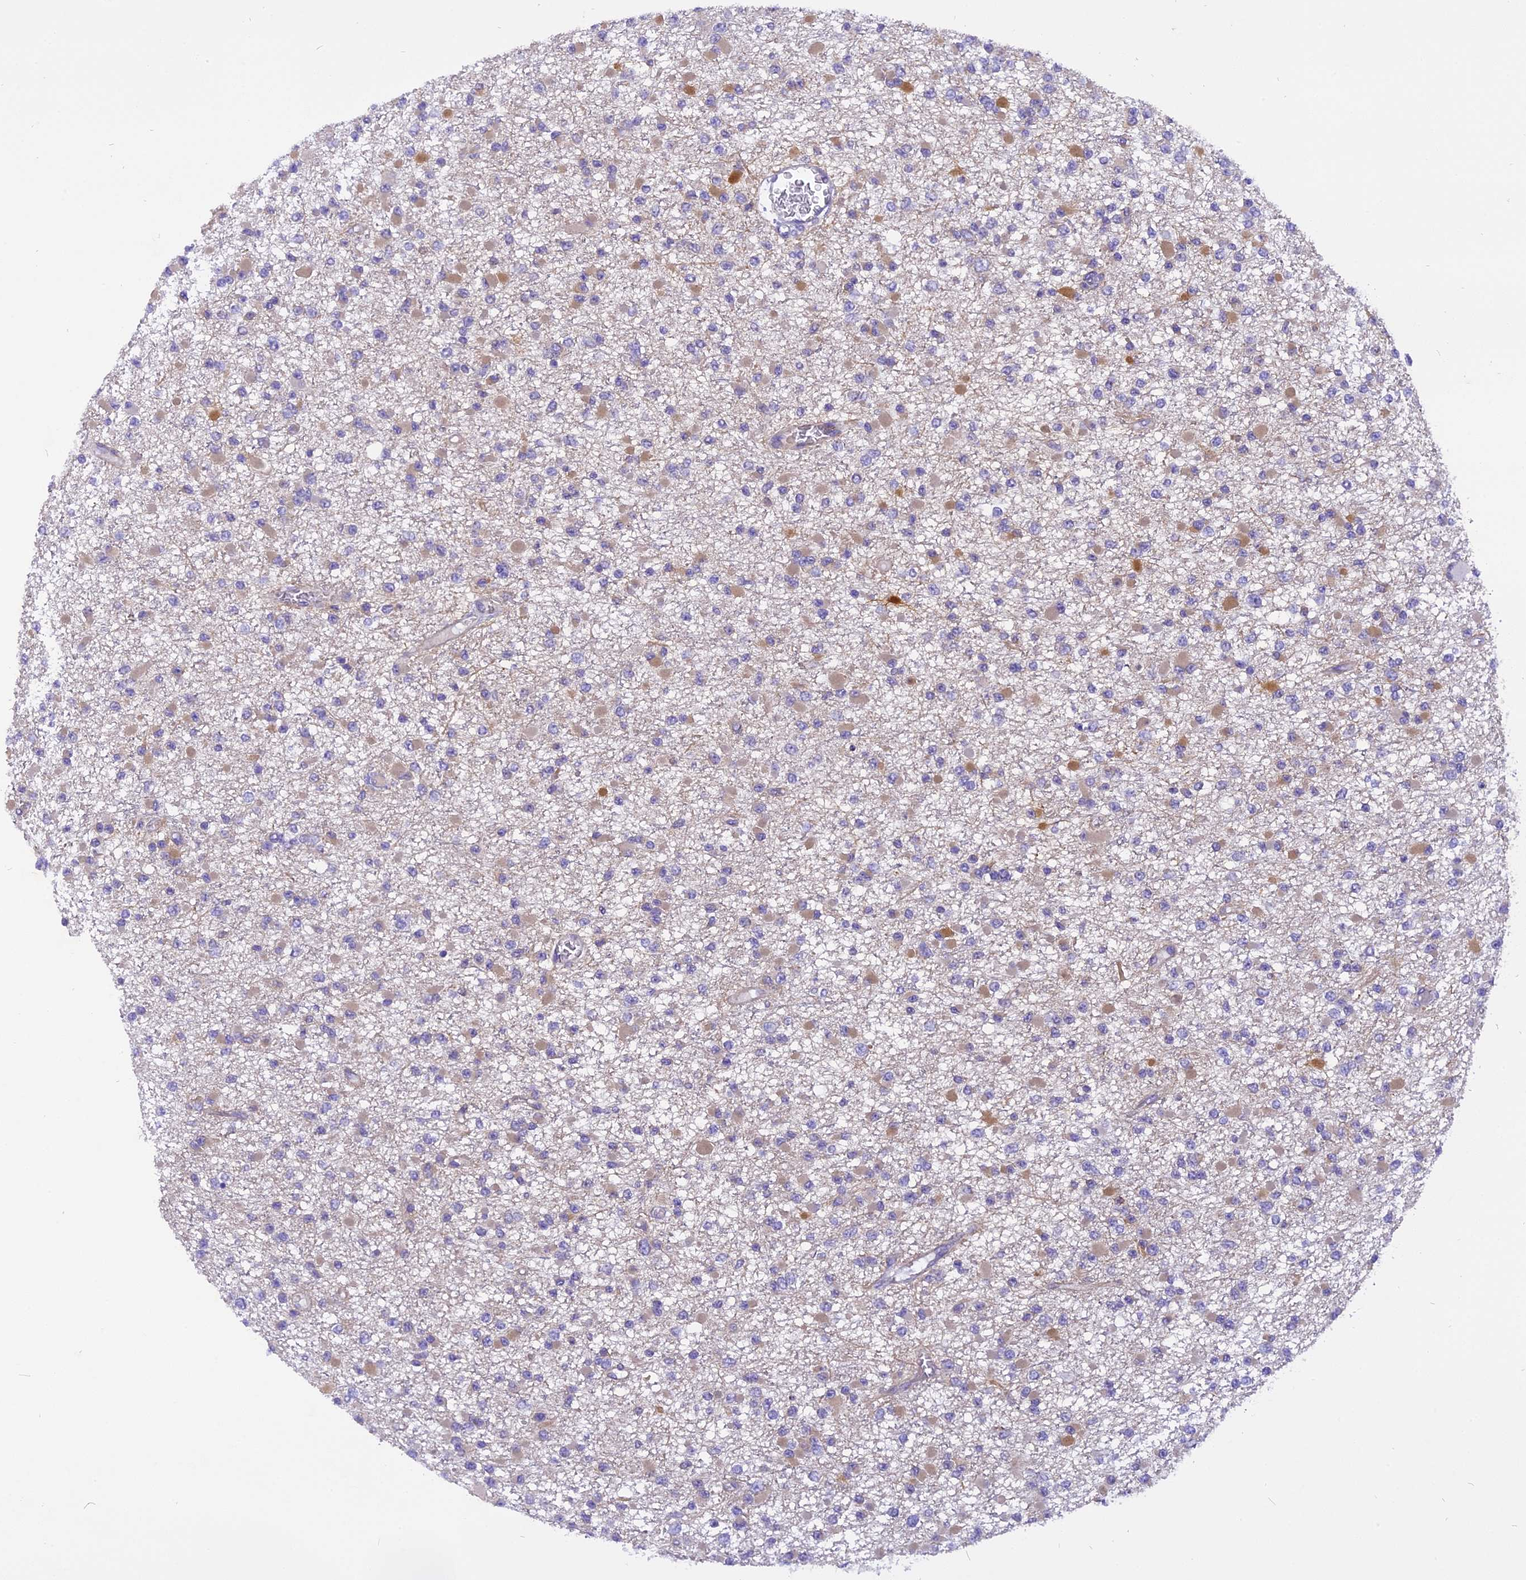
{"staining": {"intensity": "weak", "quantity": "<25%", "location": "cytoplasmic/membranous"}, "tissue": "glioma", "cell_type": "Tumor cells", "image_type": "cancer", "snomed": [{"axis": "morphology", "description": "Glioma, malignant, Low grade"}, {"axis": "topography", "description": "Brain"}], "caption": "Image shows no protein expression in tumor cells of malignant low-grade glioma tissue.", "gene": "TRIM3", "patient": {"sex": "female", "age": 22}}